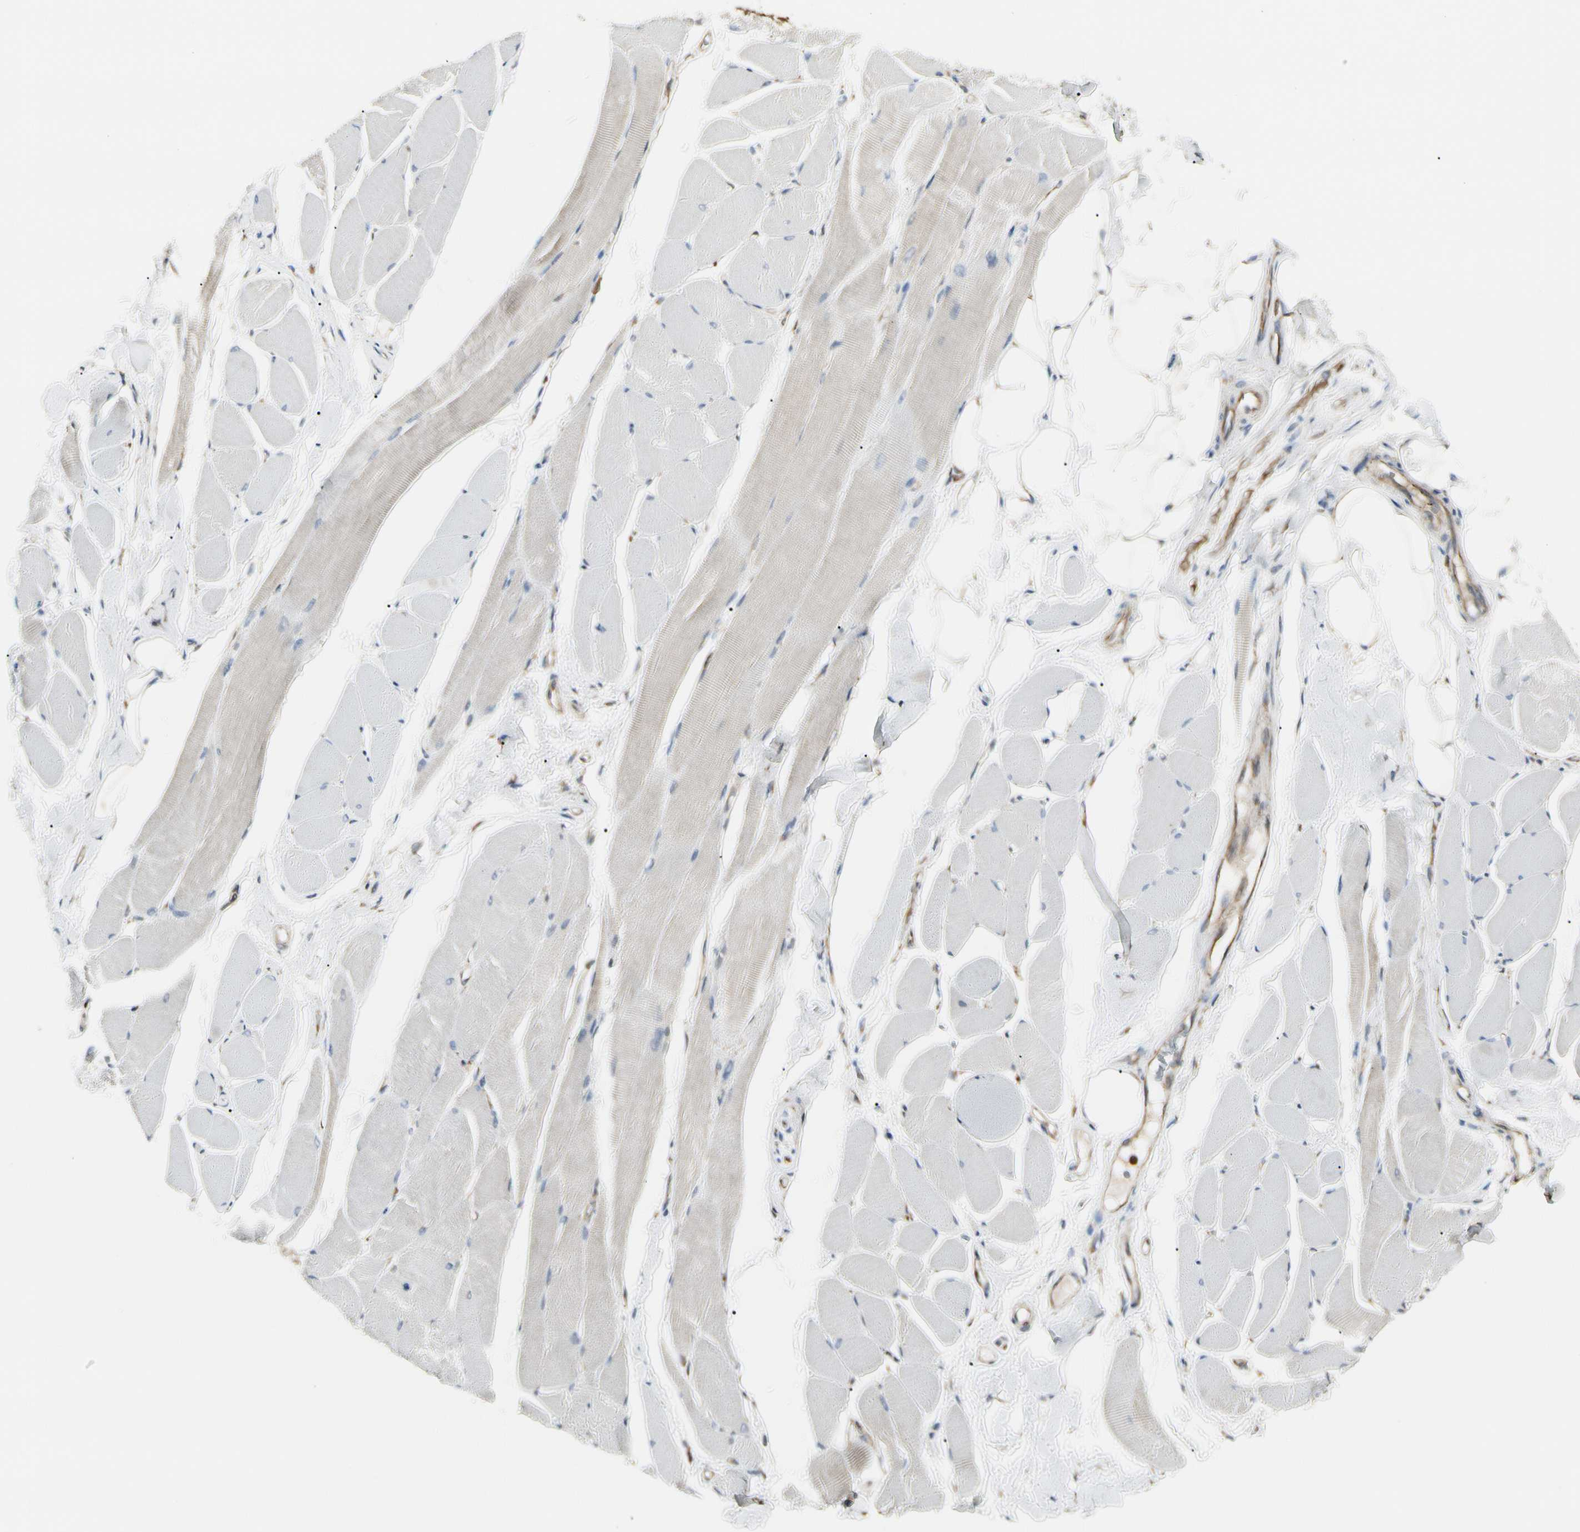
{"staining": {"intensity": "weak", "quantity": "25%-75%", "location": "cytoplasmic/membranous"}, "tissue": "skeletal muscle", "cell_type": "Myocytes", "image_type": "normal", "snomed": [{"axis": "morphology", "description": "Normal tissue, NOS"}, {"axis": "topography", "description": "Skeletal muscle"}, {"axis": "topography", "description": "Peripheral nerve tissue"}], "caption": "A histopathology image showing weak cytoplasmic/membranous positivity in approximately 25%-75% of myocytes in benign skeletal muscle, as visualized by brown immunohistochemical staining.", "gene": "HSP90B1", "patient": {"sex": "female", "age": 84}}